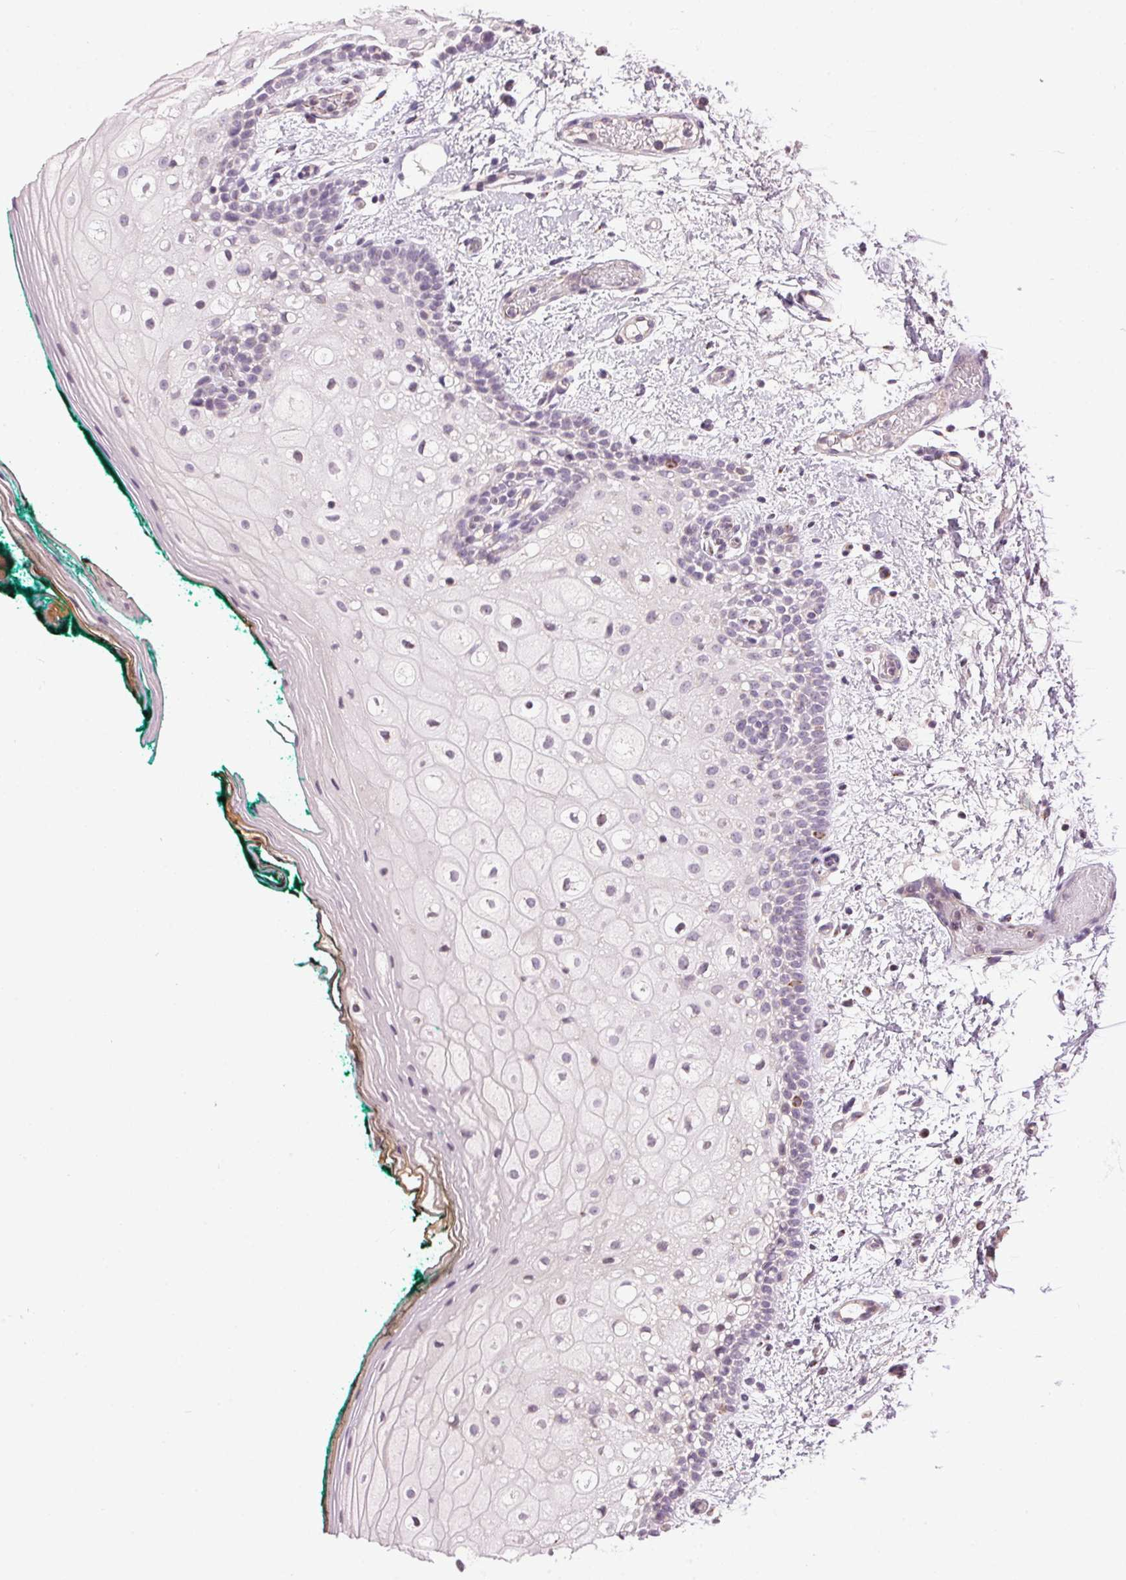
{"staining": {"intensity": "moderate", "quantity": "<25%", "location": "cytoplasmic/membranous"}, "tissue": "oral mucosa", "cell_type": "Squamous epithelial cells", "image_type": "normal", "snomed": [{"axis": "morphology", "description": "Normal tissue, NOS"}, {"axis": "topography", "description": "Oral tissue"}], "caption": "A high-resolution image shows immunohistochemistry staining of unremarkable oral mucosa, which exhibits moderate cytoplasmic/membranous expression in about <25% of squamous epithelial cells.", "gene": "GOLPH3", "patient": {"sex": "female", "age": 83}}